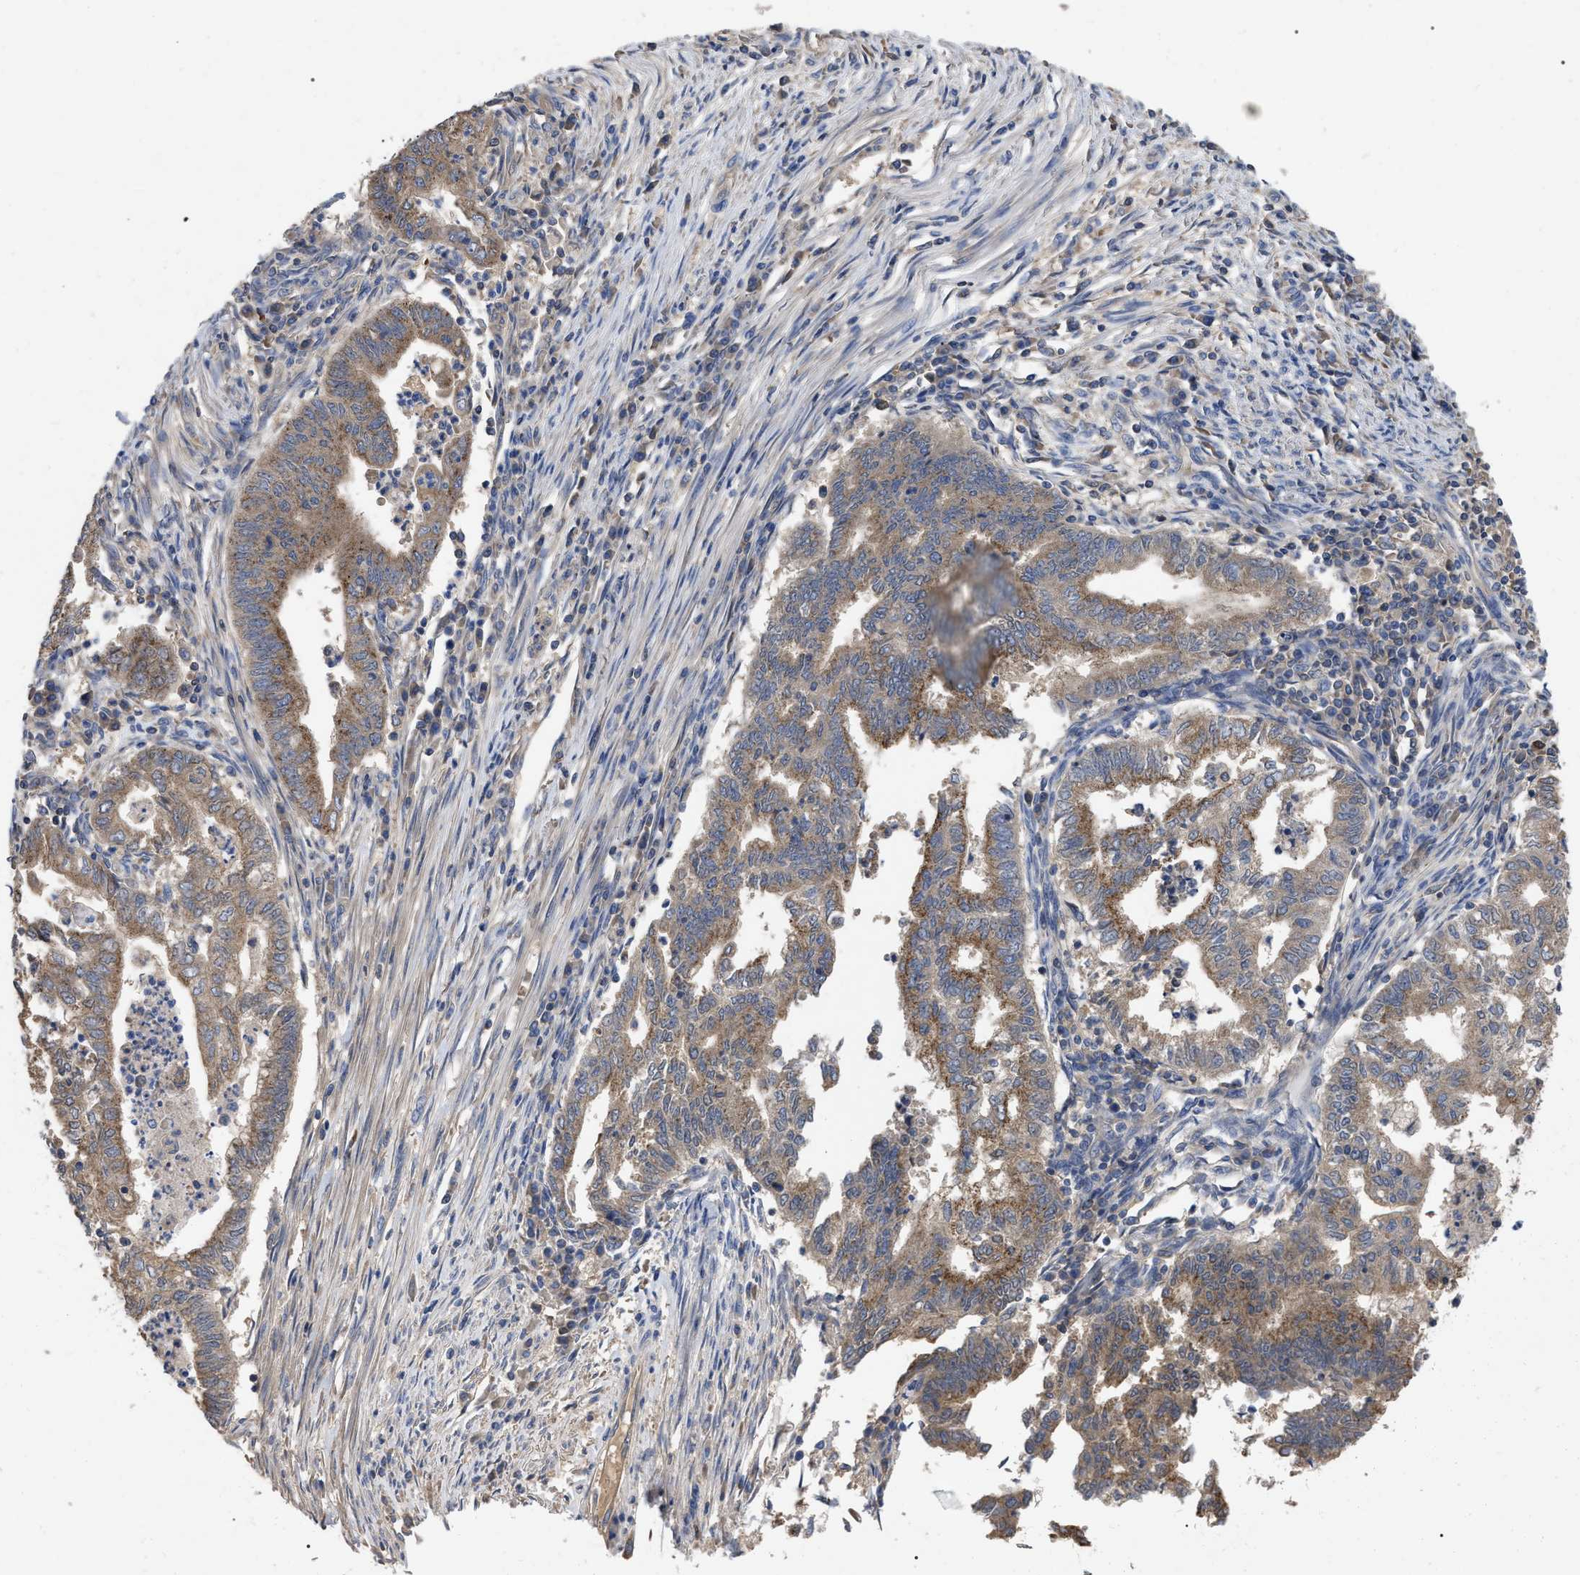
{"staining": {"intensity": "moderate", "quantity": "<25%", "location": "cytoplasmic/membranous"}, "tissue": "endometrial cancer", "cell_type": "Tumor cells", "image_type": "cancer", "snomed": [{"axis": "morphology", "description": "Polyp, NOS"}, {"axis": "morphology", "description": "Adenocarcinoma, NOS"}, {"axis": "morphology", "description": "Adenoma, NOS"}, {"axis": "topography", "description": "Endometrium"}], "caption": "Endometrial adenoma stained with DAB immunohistochemistry displays low levels of moderate cytoplasmic/membranous expression in approximately <25% of tumor cells.", "gene": "RAP1GDS1", "patient": {"sex": "female", "age": 79}}